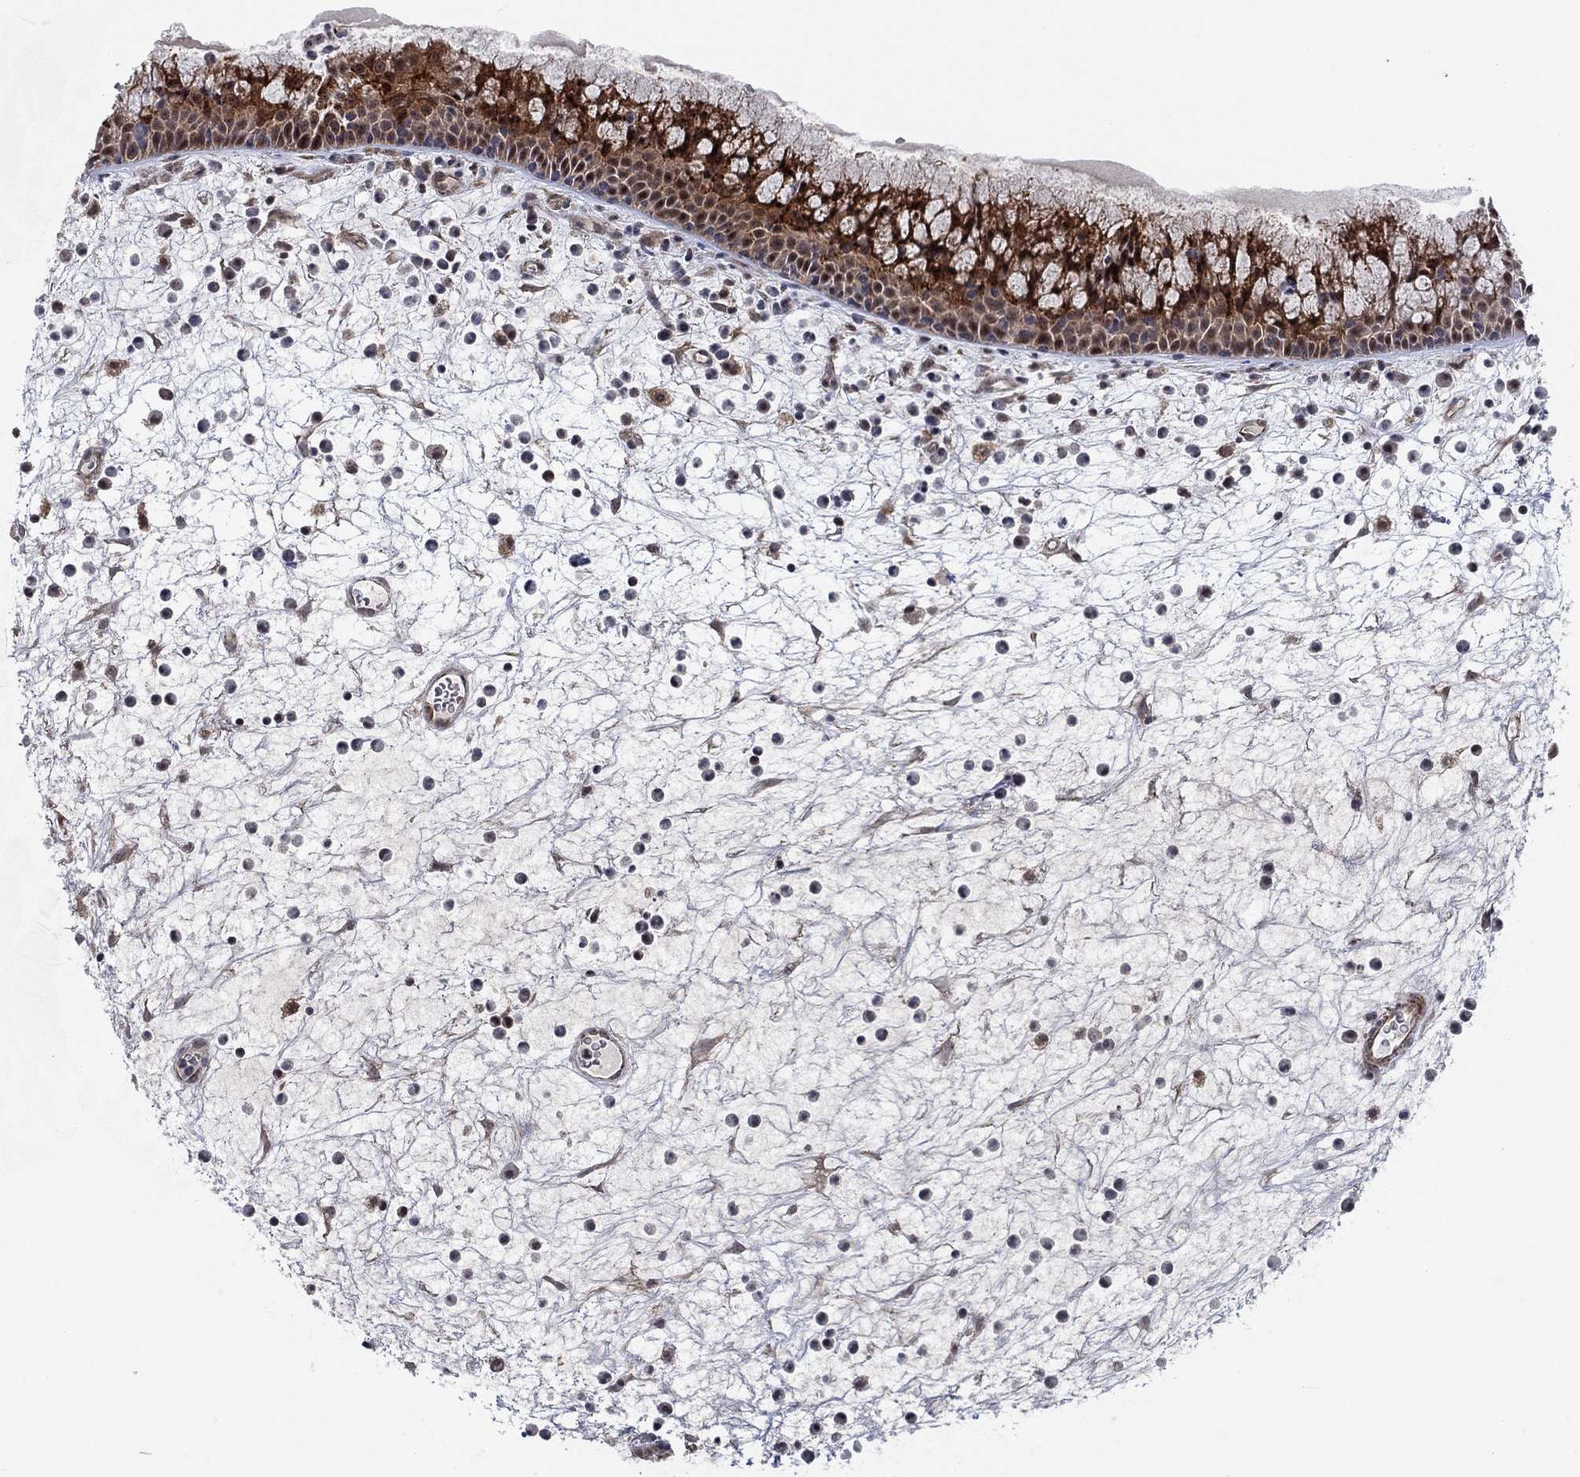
{"staining": {"intensity": "strong", "quantity": ">75%", "location": "cytoplasmic/membranous"}, "tissue": "nasopharynx", "cell_type": "Respiratory epithelial cells", "image_type": "normal", "snomed": [{"axis": "morphology", "description": "Normal tissue, NOS"}, {"axis": "topography", "description": "Nasopharynx"}], "caption": "DAB (3,3'-diaminobenzidine) immunohistochemical staining of unremarkable human nasopharynx exhibits strong cytoplasmic/membranous protein staining in about >75% of respiratory epithelial cells. Nuclei are stained in blue.", "gene": "ZNF395", "patient": {"sex": "female", "age": 73}}